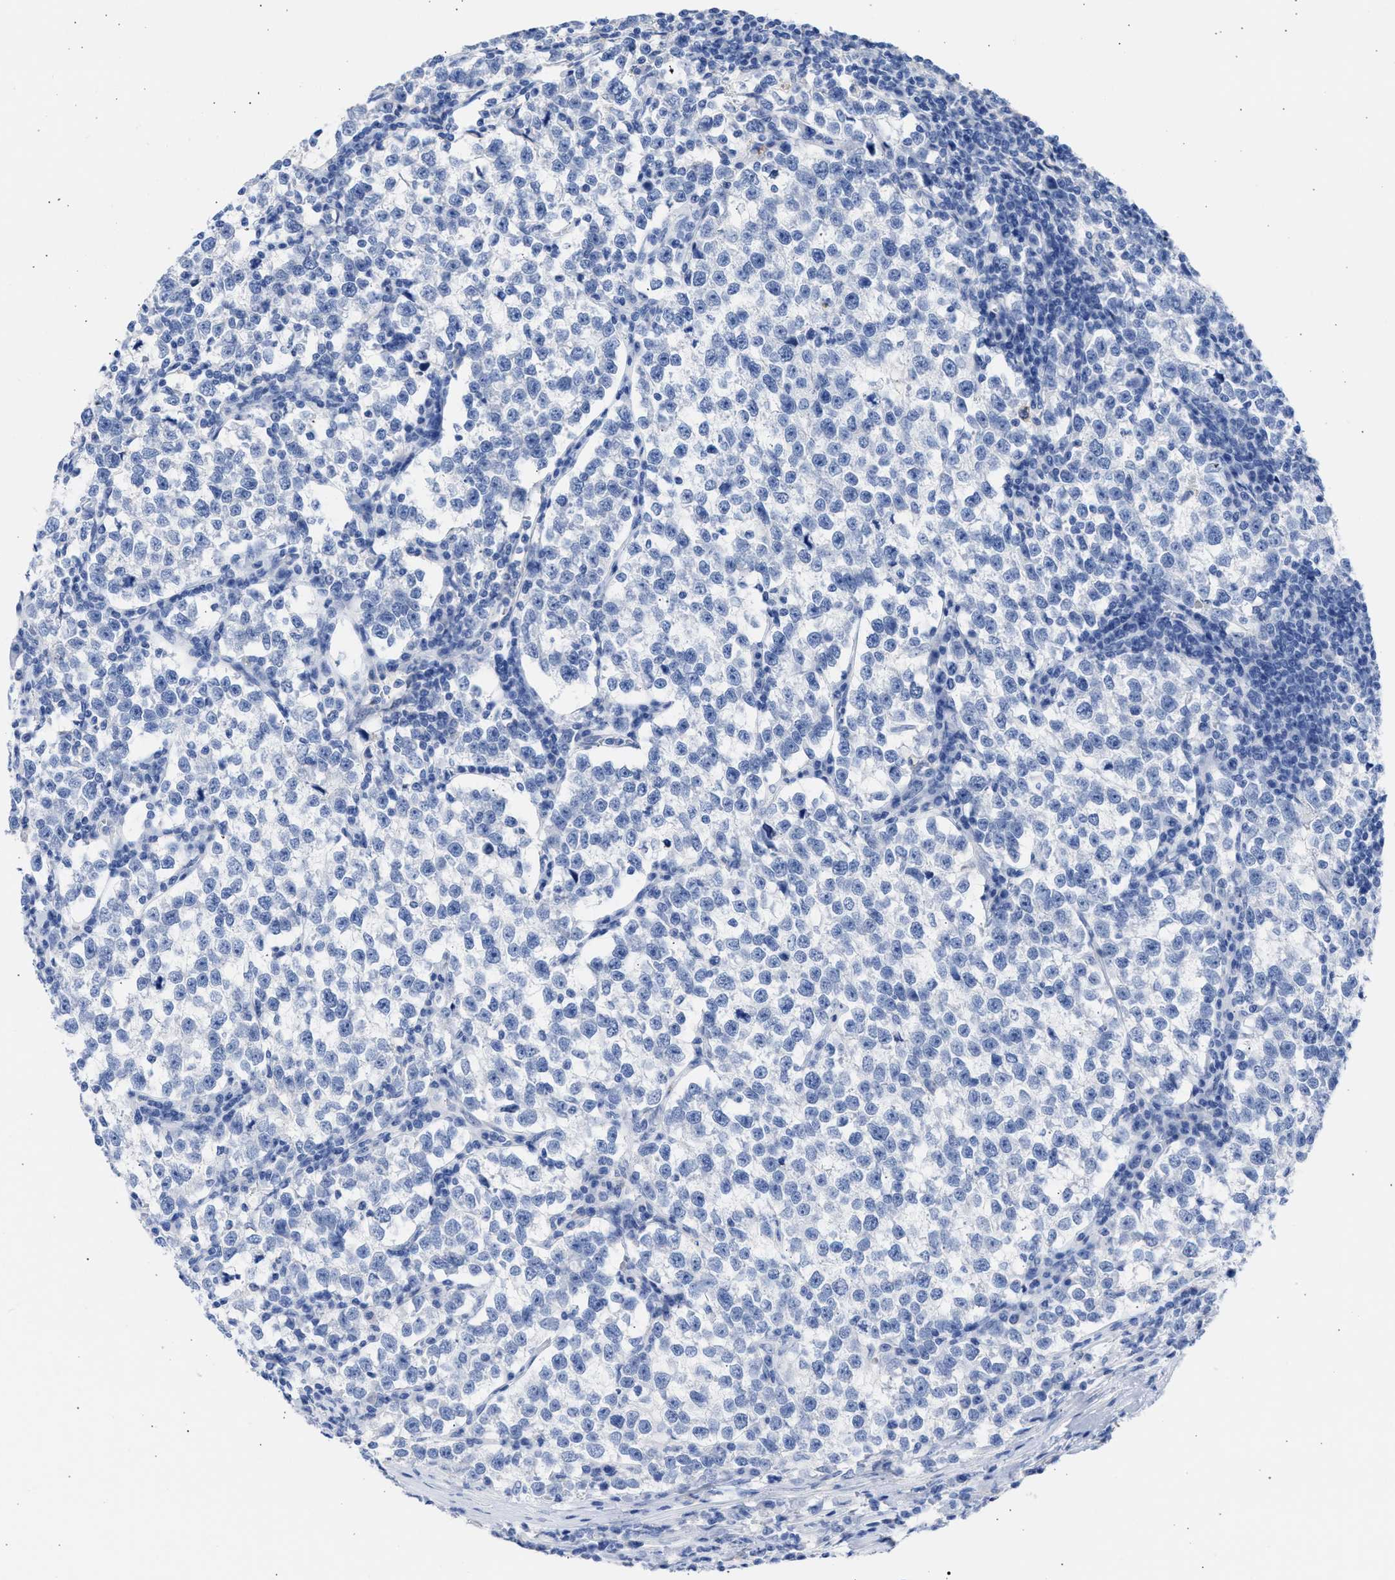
{"staining": {"intensity": "negative", "quantity": "none", "location": "none"}, "tissue": "testis cancer", "cell_type": "Tumor cells", "image_type": "cancer", "snomed": [{"axis": "morphology", "description": "Normal tissue, NOS"}, {"axis": "morphology", "description": "Seminoma, NOS"}, {"axis": "topography", "description": "Testis"}], "caption": "Human testis cancer (seminoma) stained for a protein using IHC exhibits no positivity in tumor cells.", "gene": "RSPH1", "patient": {"sex": "male", "age": 43}}